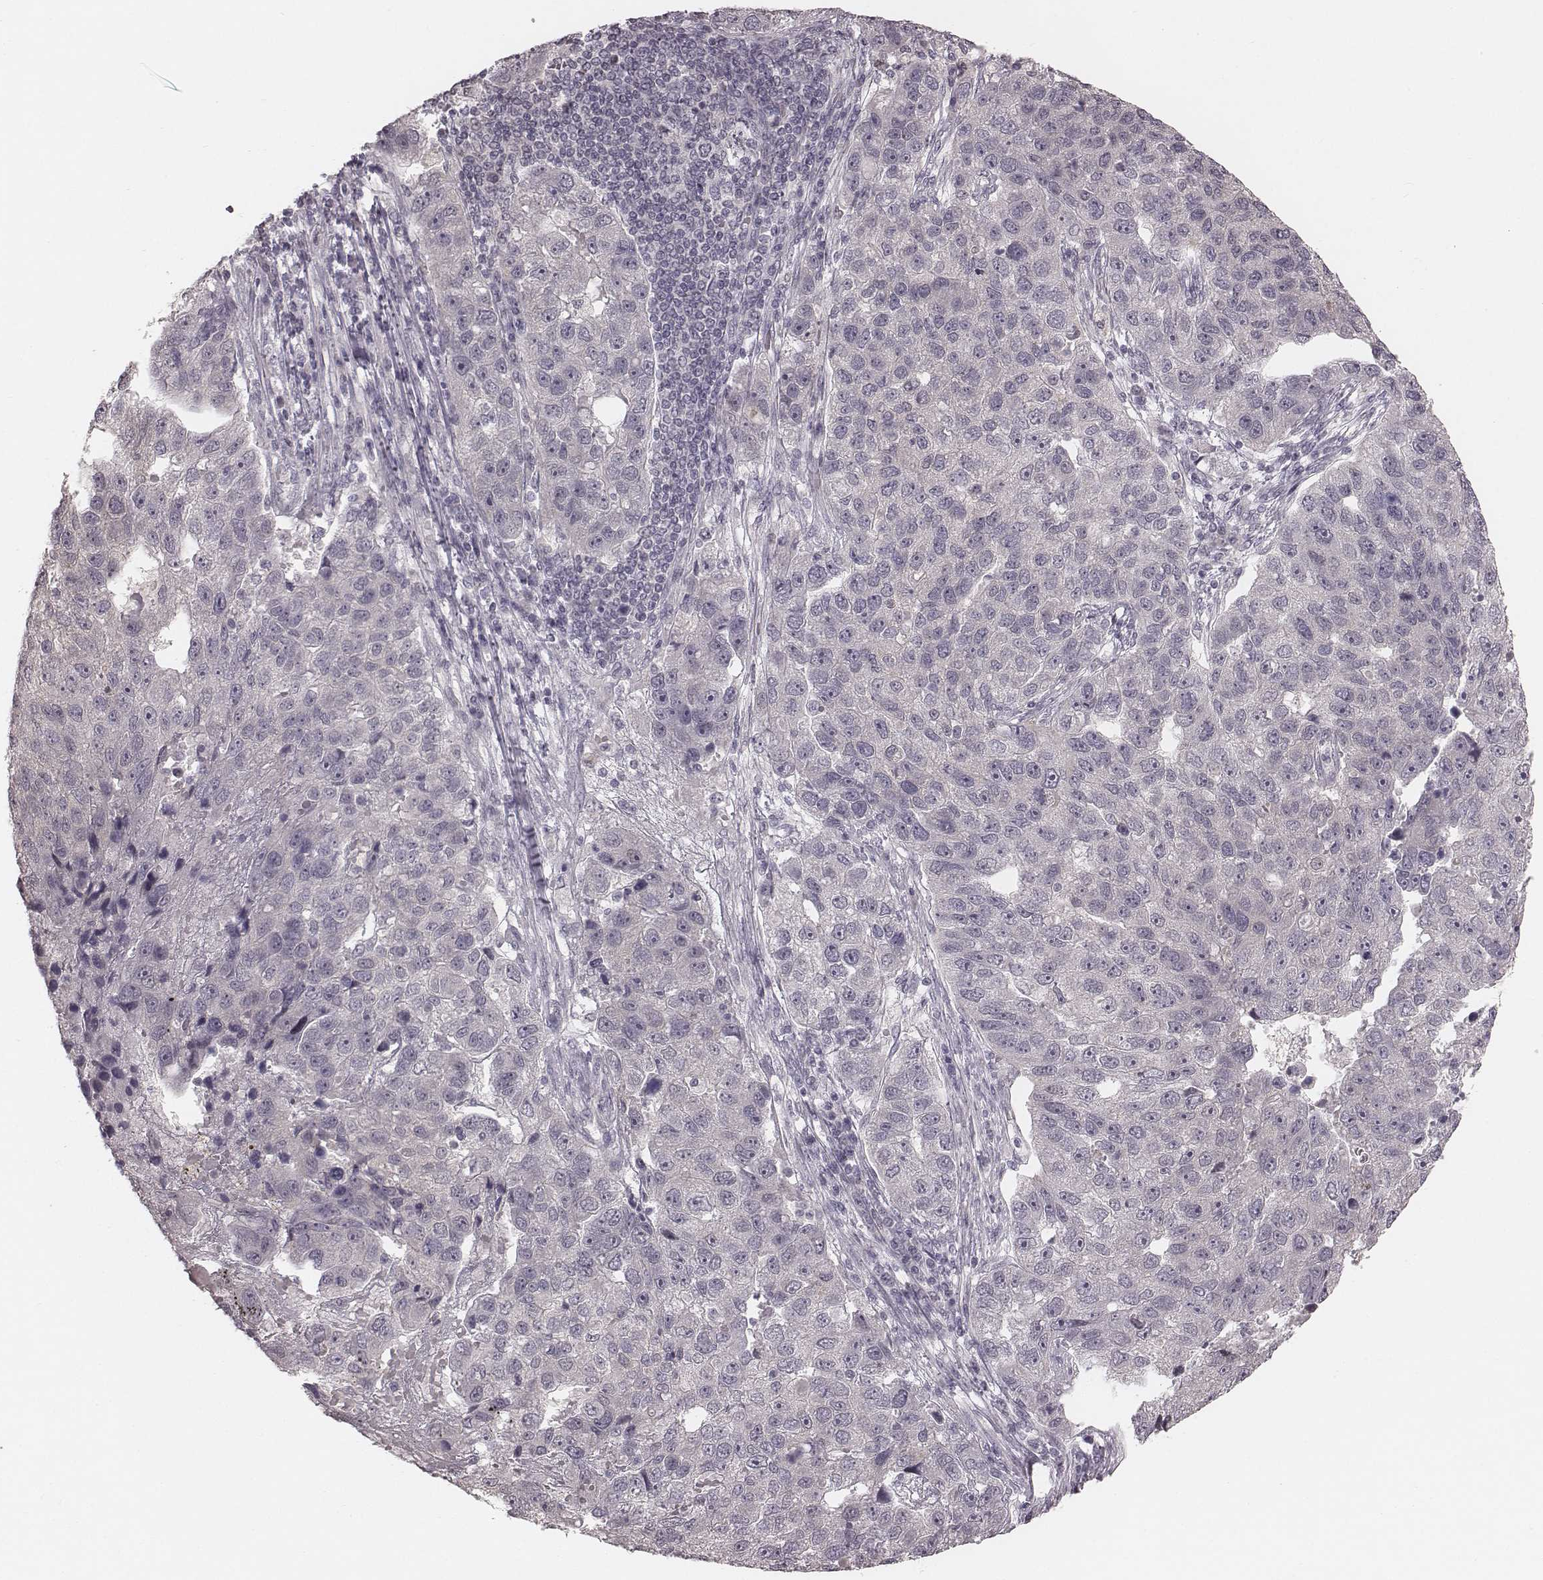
{"staining": {"intensity": "negative", "quantity": "none", "location": "none"}, "tissue": "pancreatic cancer", "cell_type": "Tumor cells", "image_type": "cancer", "snomed": [{"axis": "morphology", "description": "Adenocarcinoma, NOS"}, {"axis": "topography", "description": "Pancreas"}], "caption": "Immunohistochemical staining of human adenocarcinoma (pancreatic) displays no significant staining in tumor cells.", "gene": "IQCG", "patient": {"sex": "female", "age": 61}}